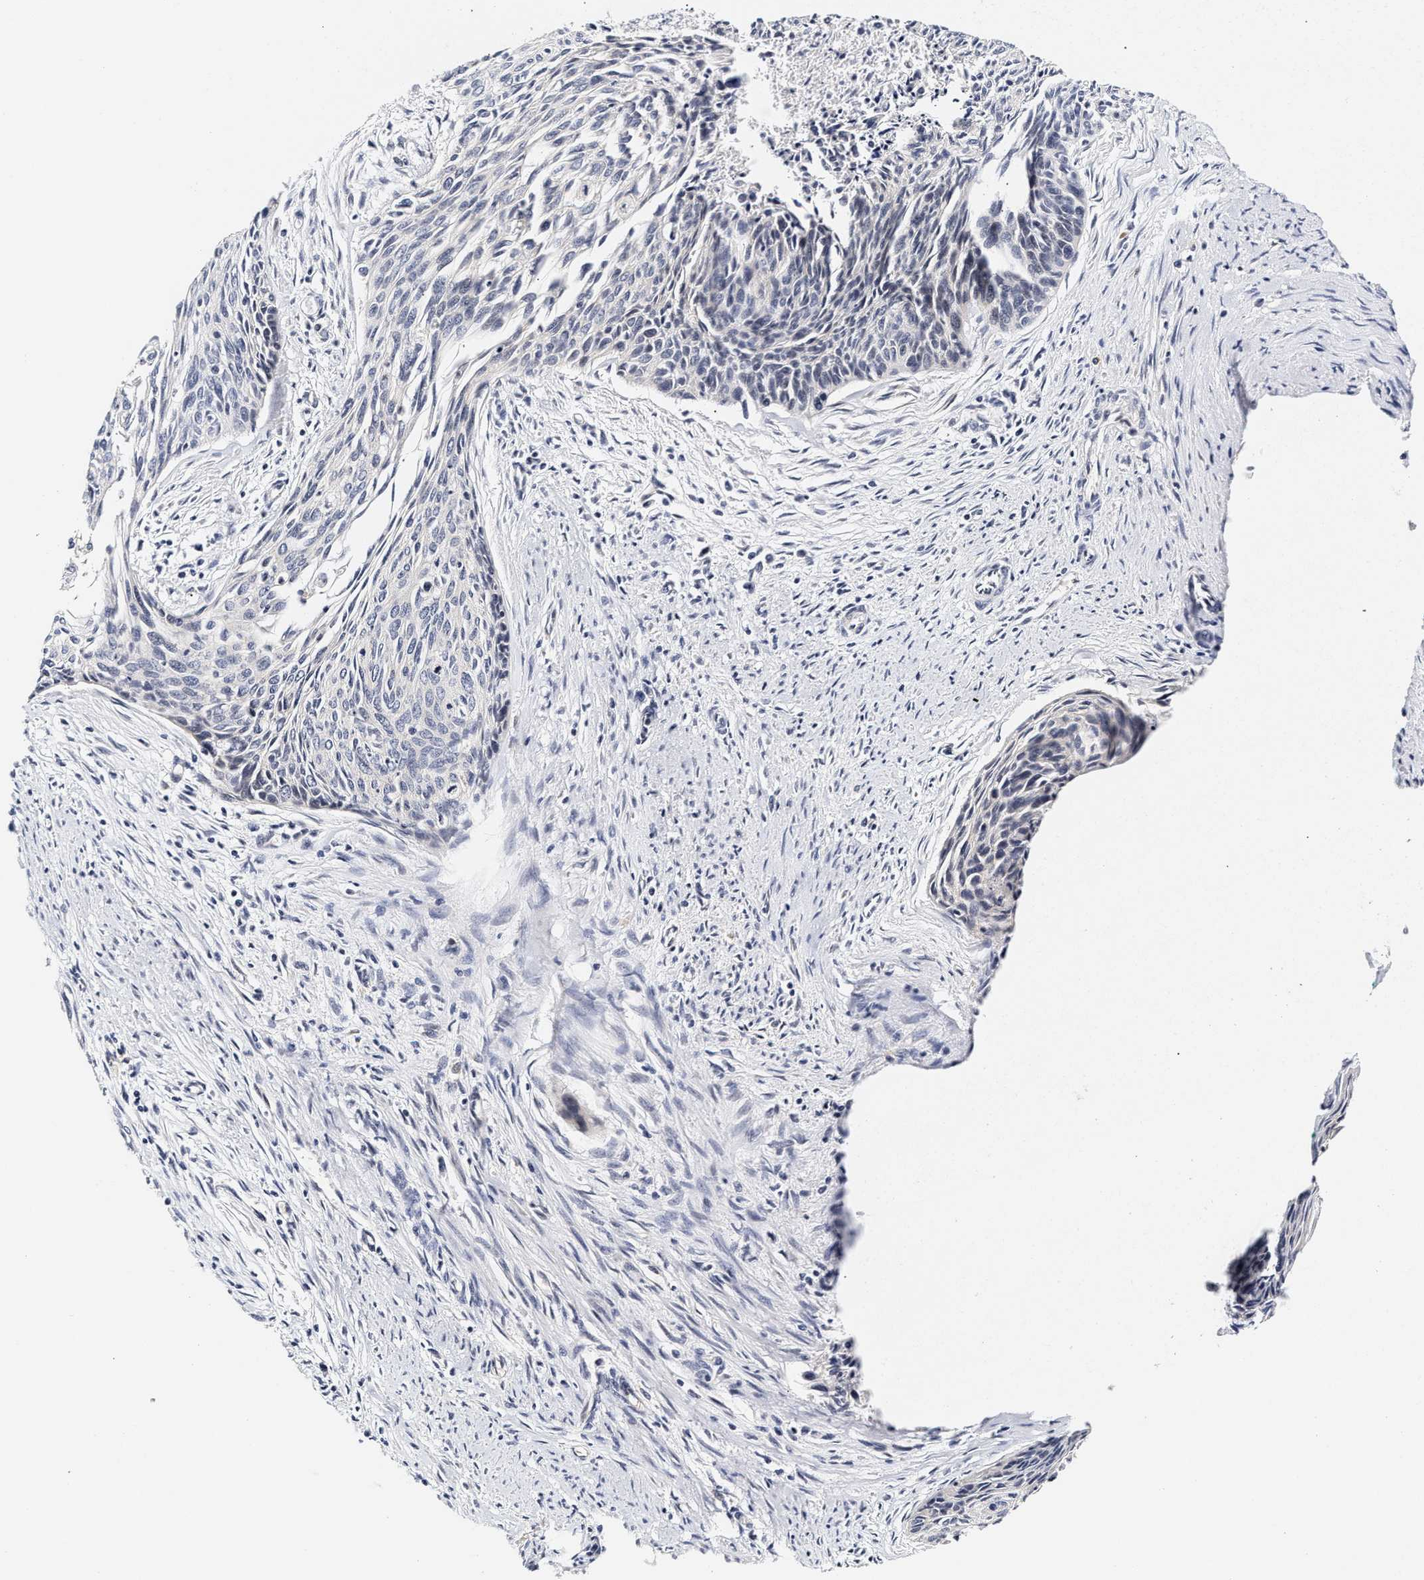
{"staining": {"intensity": "negative", "quantity": "none", "location": "none"}, "tissue": "cervical cancer", "cell_type": "Tumor cells", "image_type": "cancer", "snomed": [{"axis": "morphology", "description": "Squamous cell carcinoma, NOS"}, {"axis": "topography", "description": "Cervix"}], "caption": "This is an immunohistochemistry photomicrograph of cervical squamous cell carcinoma. There is no expression in tumor cells.", "gene": "RINT1", "patient": {"sex": "female", "age": 55}}